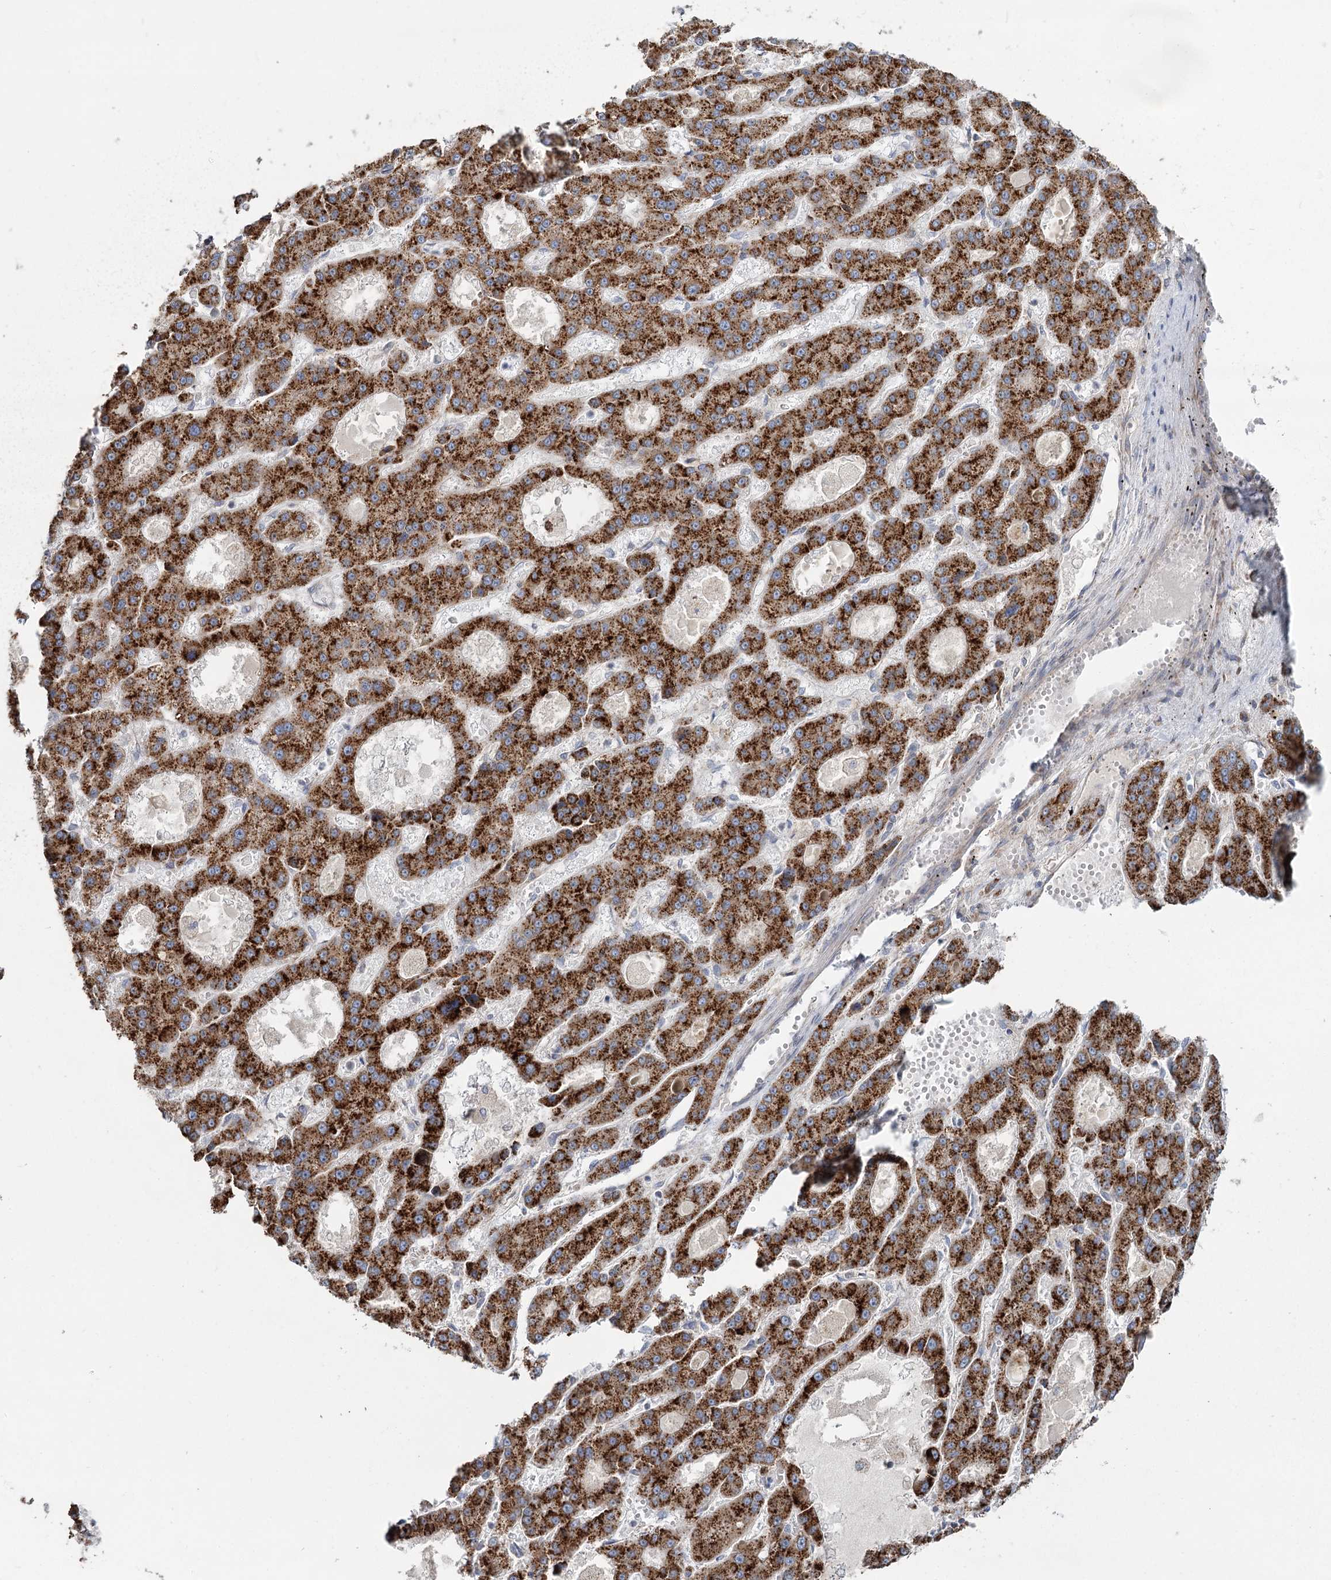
{"staining": {"intensity": "strong", "quantity": ">75%", "location": "cytoplasmic/membranous"}, "tissue": "liver cancer", "cell_type": "Tumor cells", "image_type": "cancer", "snomed": [{"axis": "morphology", "description": "Carcinoma, Hepatocellular, NOS"}, {"axis": "topography", "description": "Liver"}], "caption": "The micrograph reveals immunohistochemical staining of liver cancer (hepatocellular carcinoma). There is strong cytoplasmic/membranous positivity is identified in about >75% of tumor cells.", "gene": "ACOX2", "patient": {"sex": "male", "age": 70}}